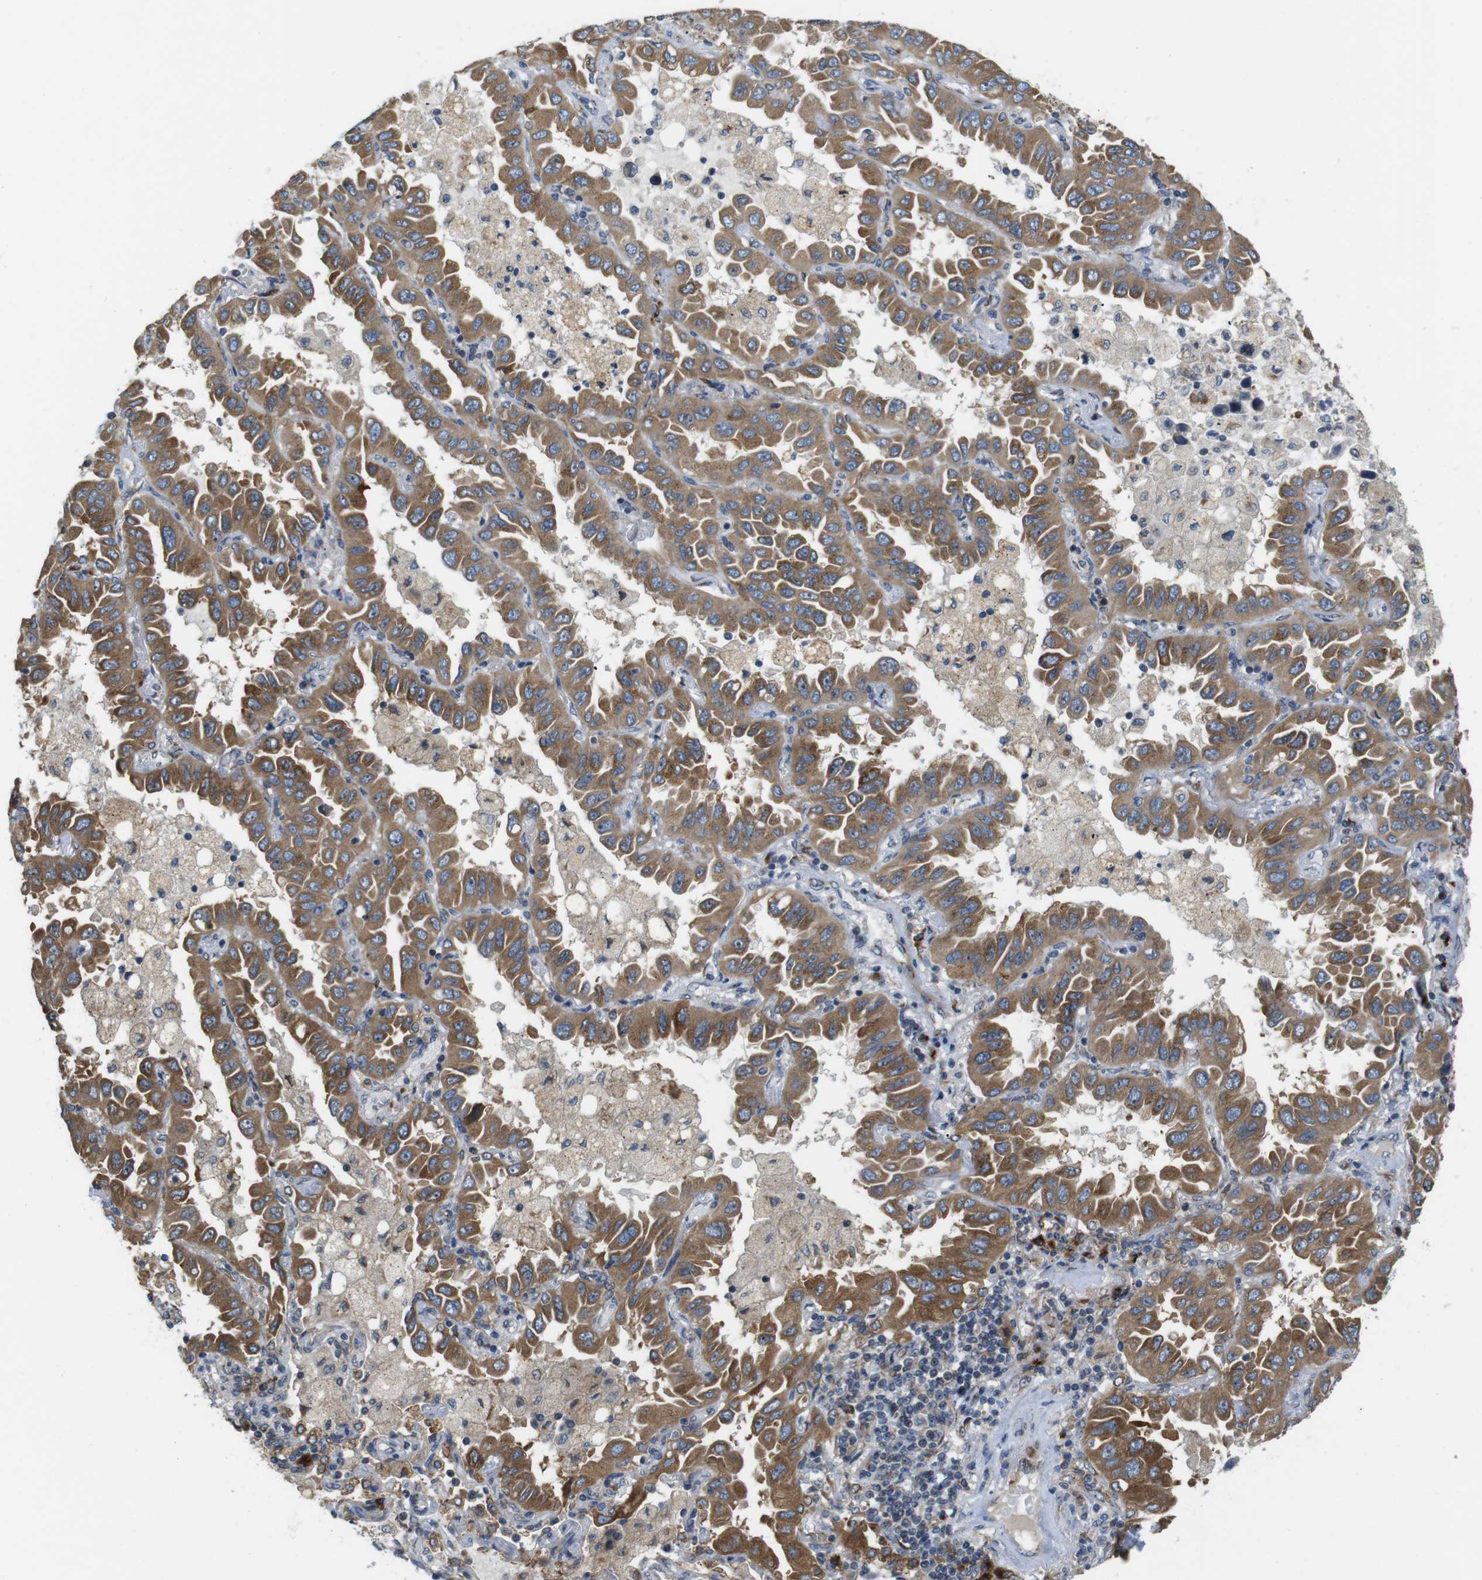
{"staining": {"intensity": "moderate", "quantity": ">75%", "location": "cytoplasmic/membranous"}, "tissue": "lung cancer", "cell_type": "Tumor cells", "image_type": "cancer", "snomed": [{"axis": "morphology", "description": "Adenocarcinoma, NOS"}, {"axis": "topography", "description": "Lung"}], "caption": "Protein expression analysis of lung adenocarcinoma reveals moderate cytoplasmic/membranous positivity in approximately >75% of tumor cells.", "gene": "TMEM143", "patient": {"sex": "male", "age": 64}}